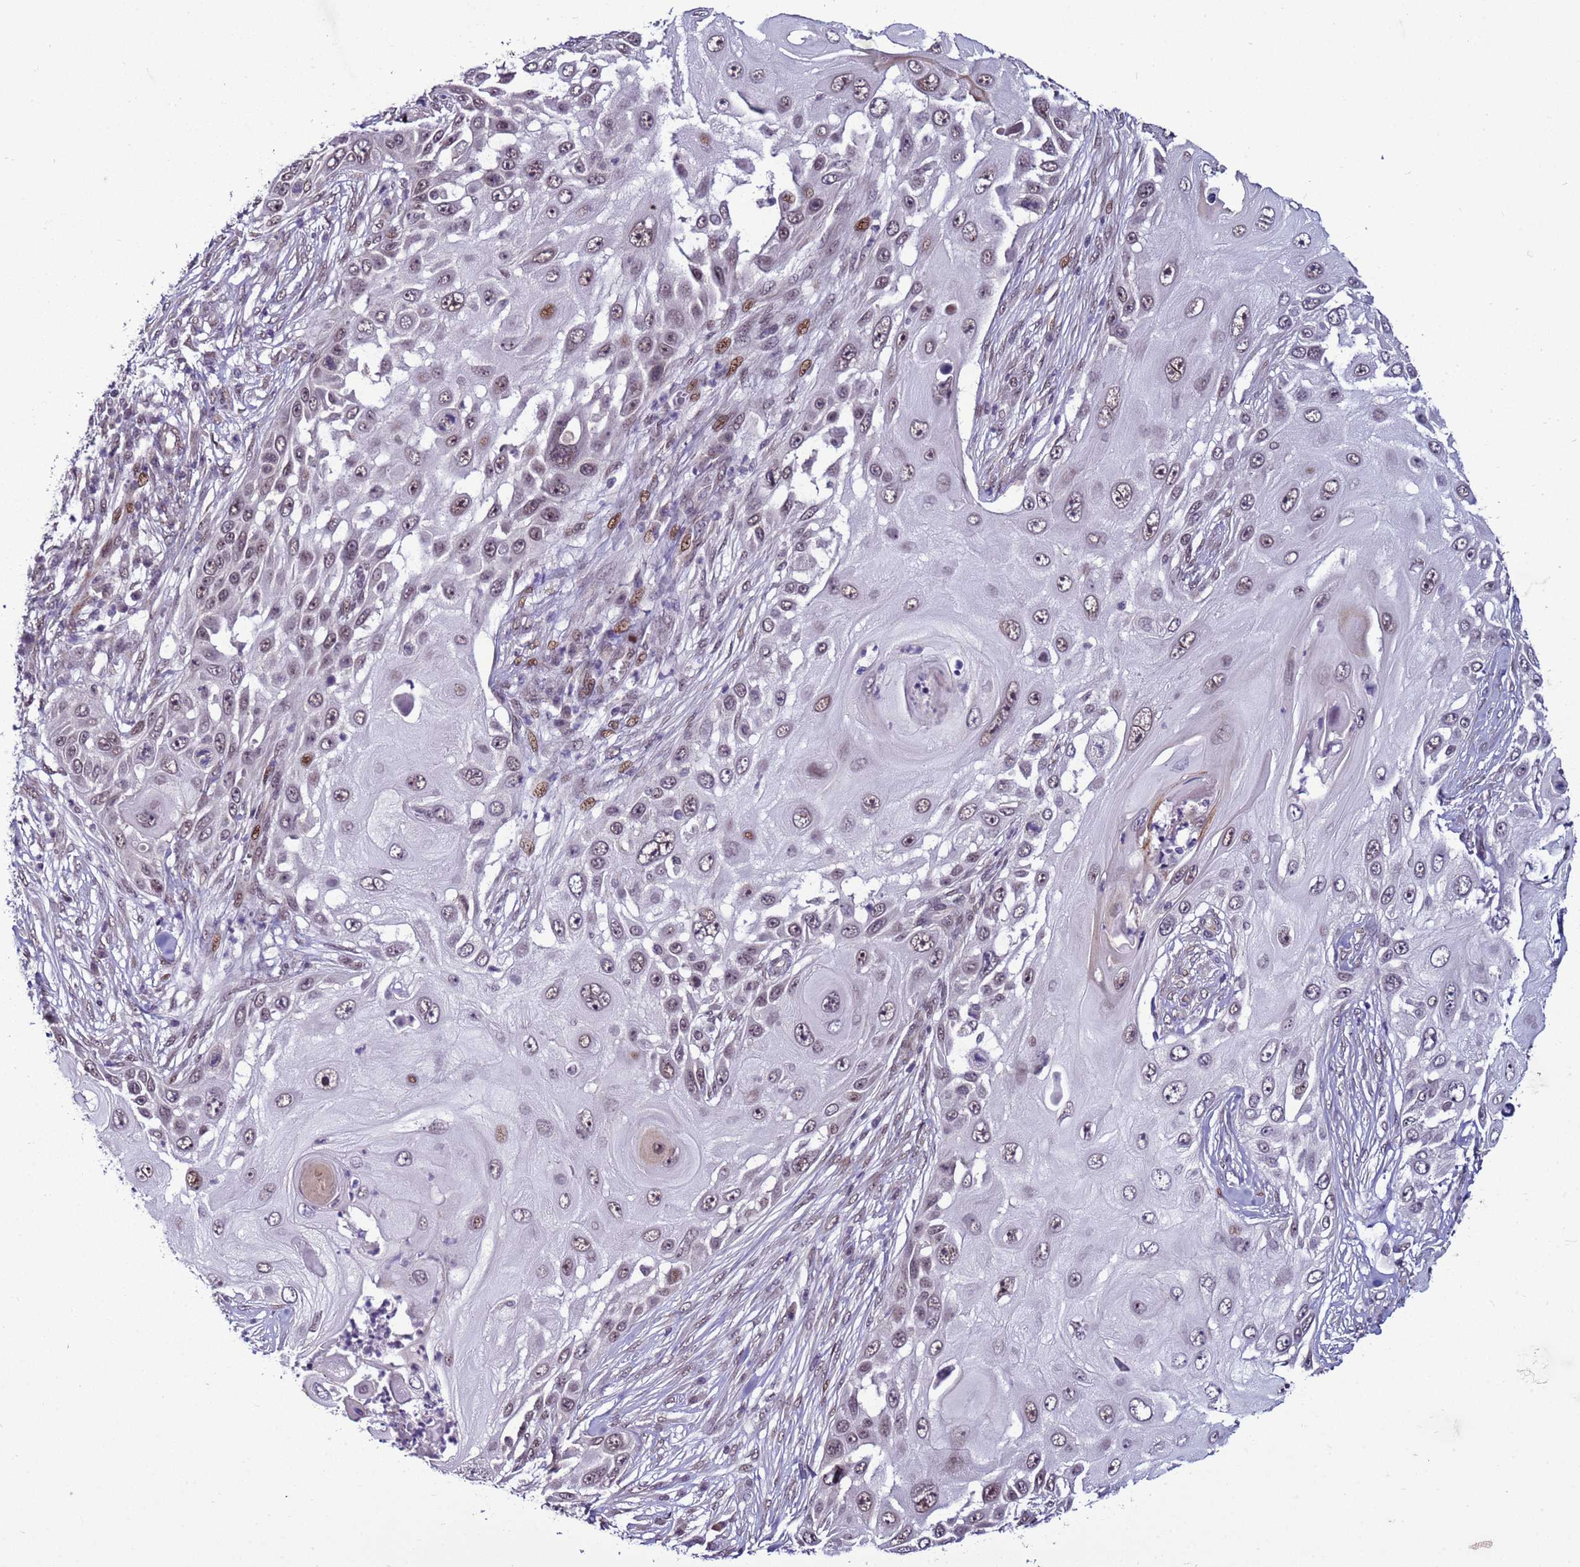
{"staining": {"intensity": "moderate", "quantity": "<25%", "location": "nuclear"}, "tissue": "skin cancer", "cell_type": "Tumor cells", "image_type": "cancer", "snomed": [{"axis": "morphology", "description": "Squamous cell carcinoma, NOS"}, {"axis": "topography", "description": "Skin"}], "caption": "Immunohistochemical staining of skin cancer reveals low levels of moderate nuclear positivity in approximately <25% of tumor cells. (Stains: DAB in brown, nuclei in blue, Microscopy: brightfield microscopy at high magnification).", "gene": "SHC3", "patient": {"sex": "female", "age": 44}}